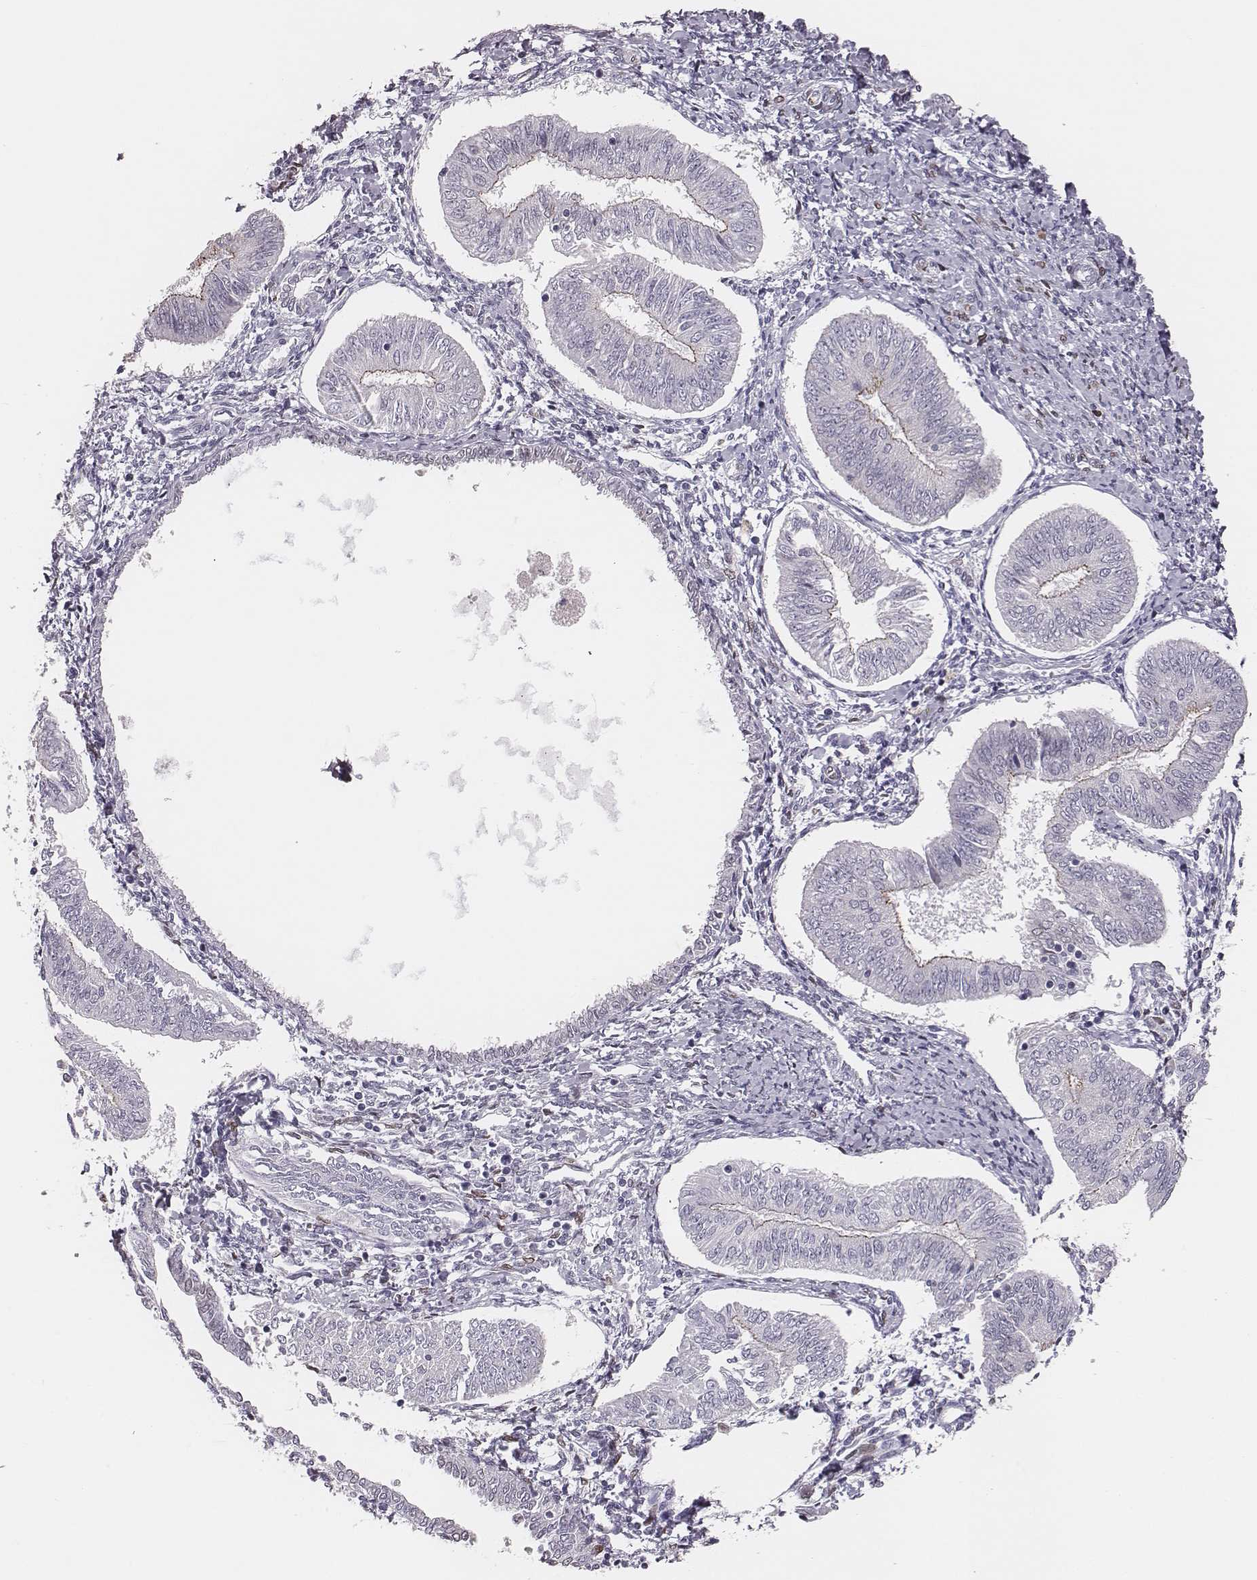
{"staining": {"intensity": "negative", "quantity": "none", "location": "none"}, "tissue": "endometrial cancer", "cell_type": "Tumor cells", "image_type": "cancer", "snomed": [{"axis": "morphology", "description": "Adenocarcinoma, NOS"}, {"axis": "topography", "description": "Endometrium"}], "caption": "Immunohistochemical staining of endometrial adenocarcinoma displays no significant staining in tumor cells. (Stains: DAB (3,3'-diaminobenzidine) immunohistochemistry (IHC) with hematoxylin counter stain, Microscopy: brightfield microscopy at high magnification).", "gene": "ADGRF4", "patient": {"sex": "female", "age": 58}}